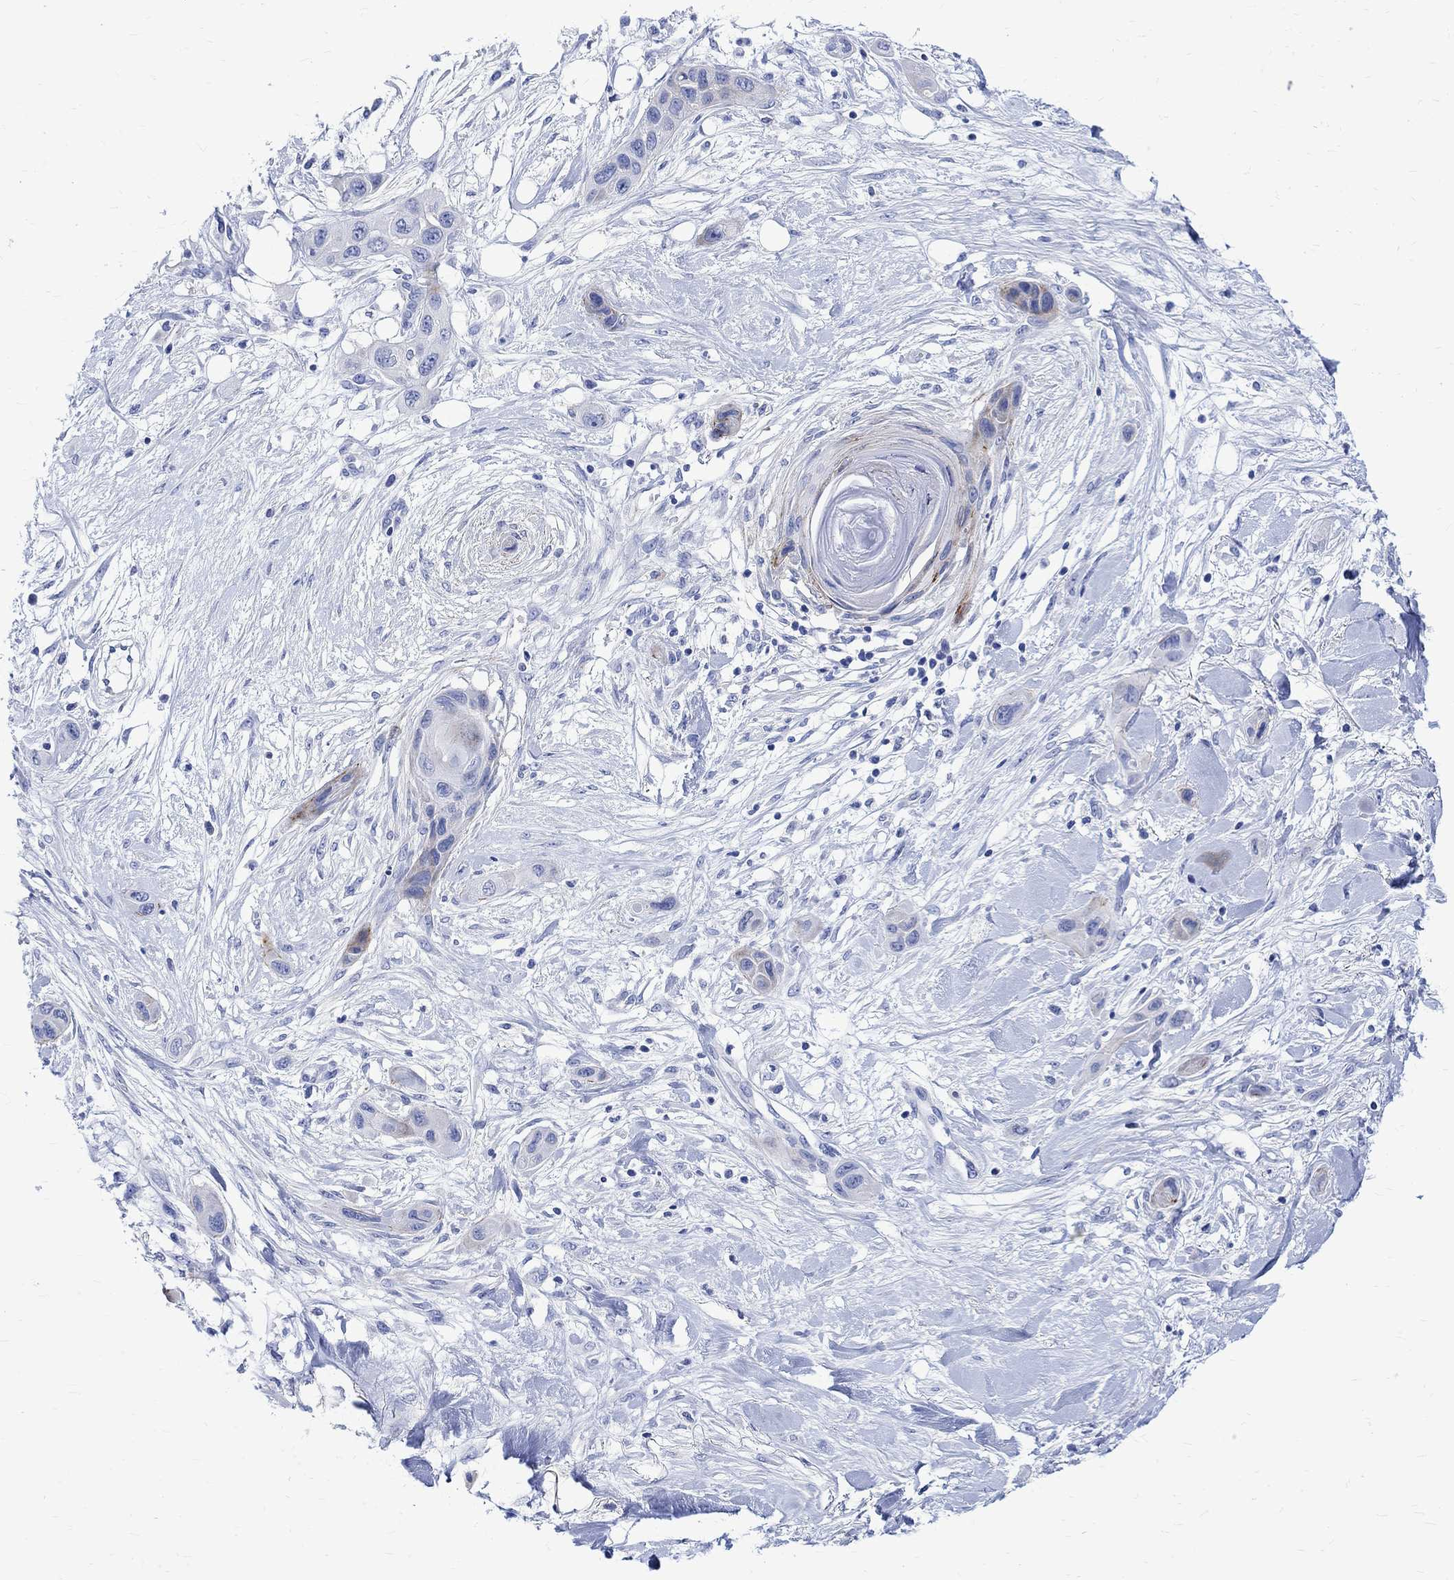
{"staining": {"intensity": "weak", "quantity": "<25%", "location": "cytoplasmic/membranous"}, "tissue": "skin cancer", "cell_type": "Tumor cells", "image_type": "cancer", "snomed": [{"axis": "morphology", "description": "Squamous cell carcinoma, NOS"}, {"axis": "topography", "description": "Skin"}], "caption": "IHC of squamous cell carcinoma (skin) shows no positivity in tumor cells.", "gene": "PARVB", "patient": {"sex": "male", "age": 79}}